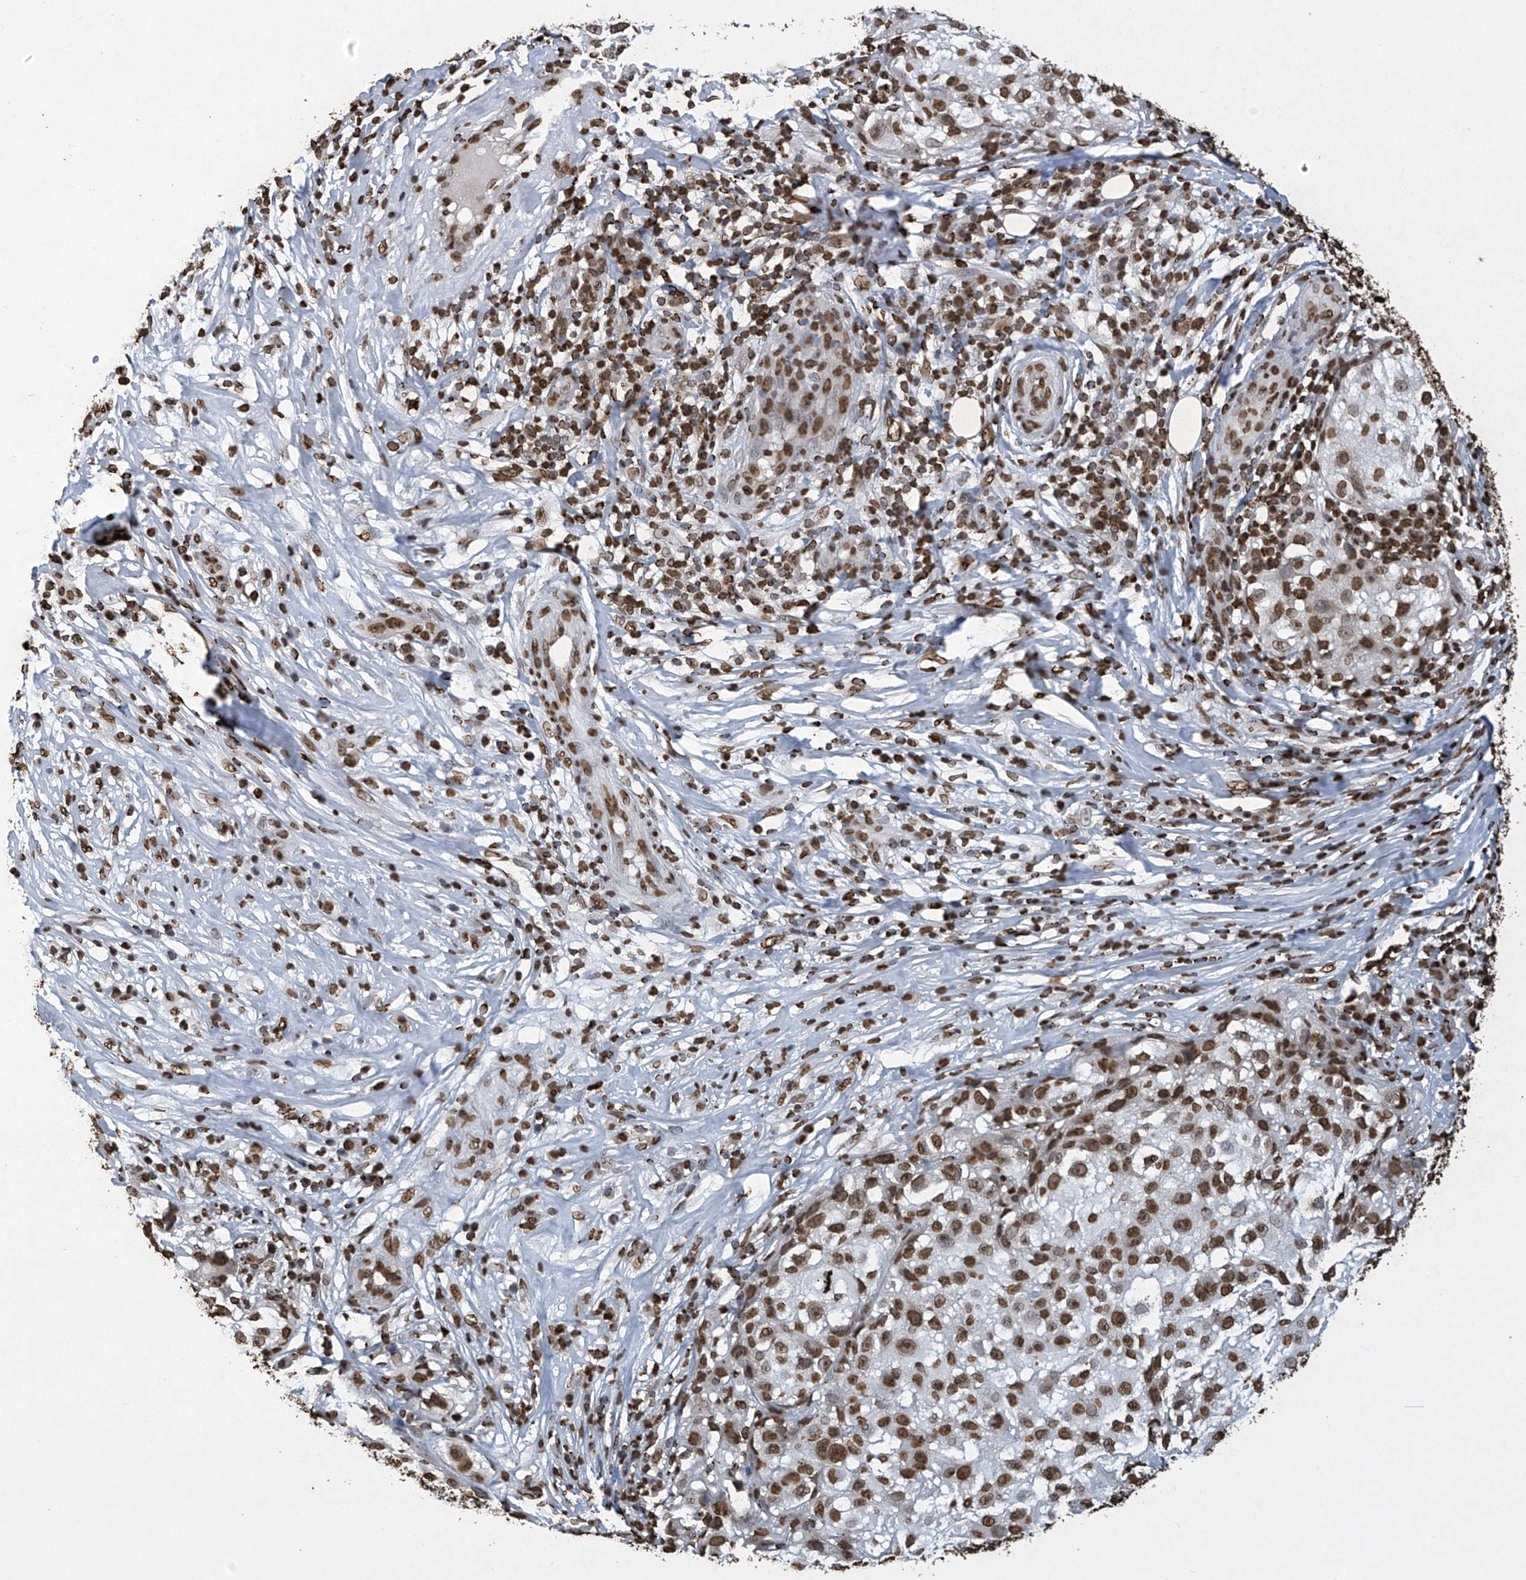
{"staining": {"intensity": "moderate", "quantity": ">75%", "location": "nuclear"}, "tissue": "melanoma", "cell_type": "Tumor cells", "image_type": "cancer", "snomed": [{"axis": "morphology", "description": "Necrosis, NOS"}, {"axis": "morphology", "description": "Malignant melanoma, NOS"}, {"axis": "topography", "description": "Skin"}], "caption": "Protein expression analysis of malignant melanoma reveals moderate nuclear staining in about >75% of tumor cells.", "gene": "H3-3A", "patient": {"sex": "female", "age": 87}}